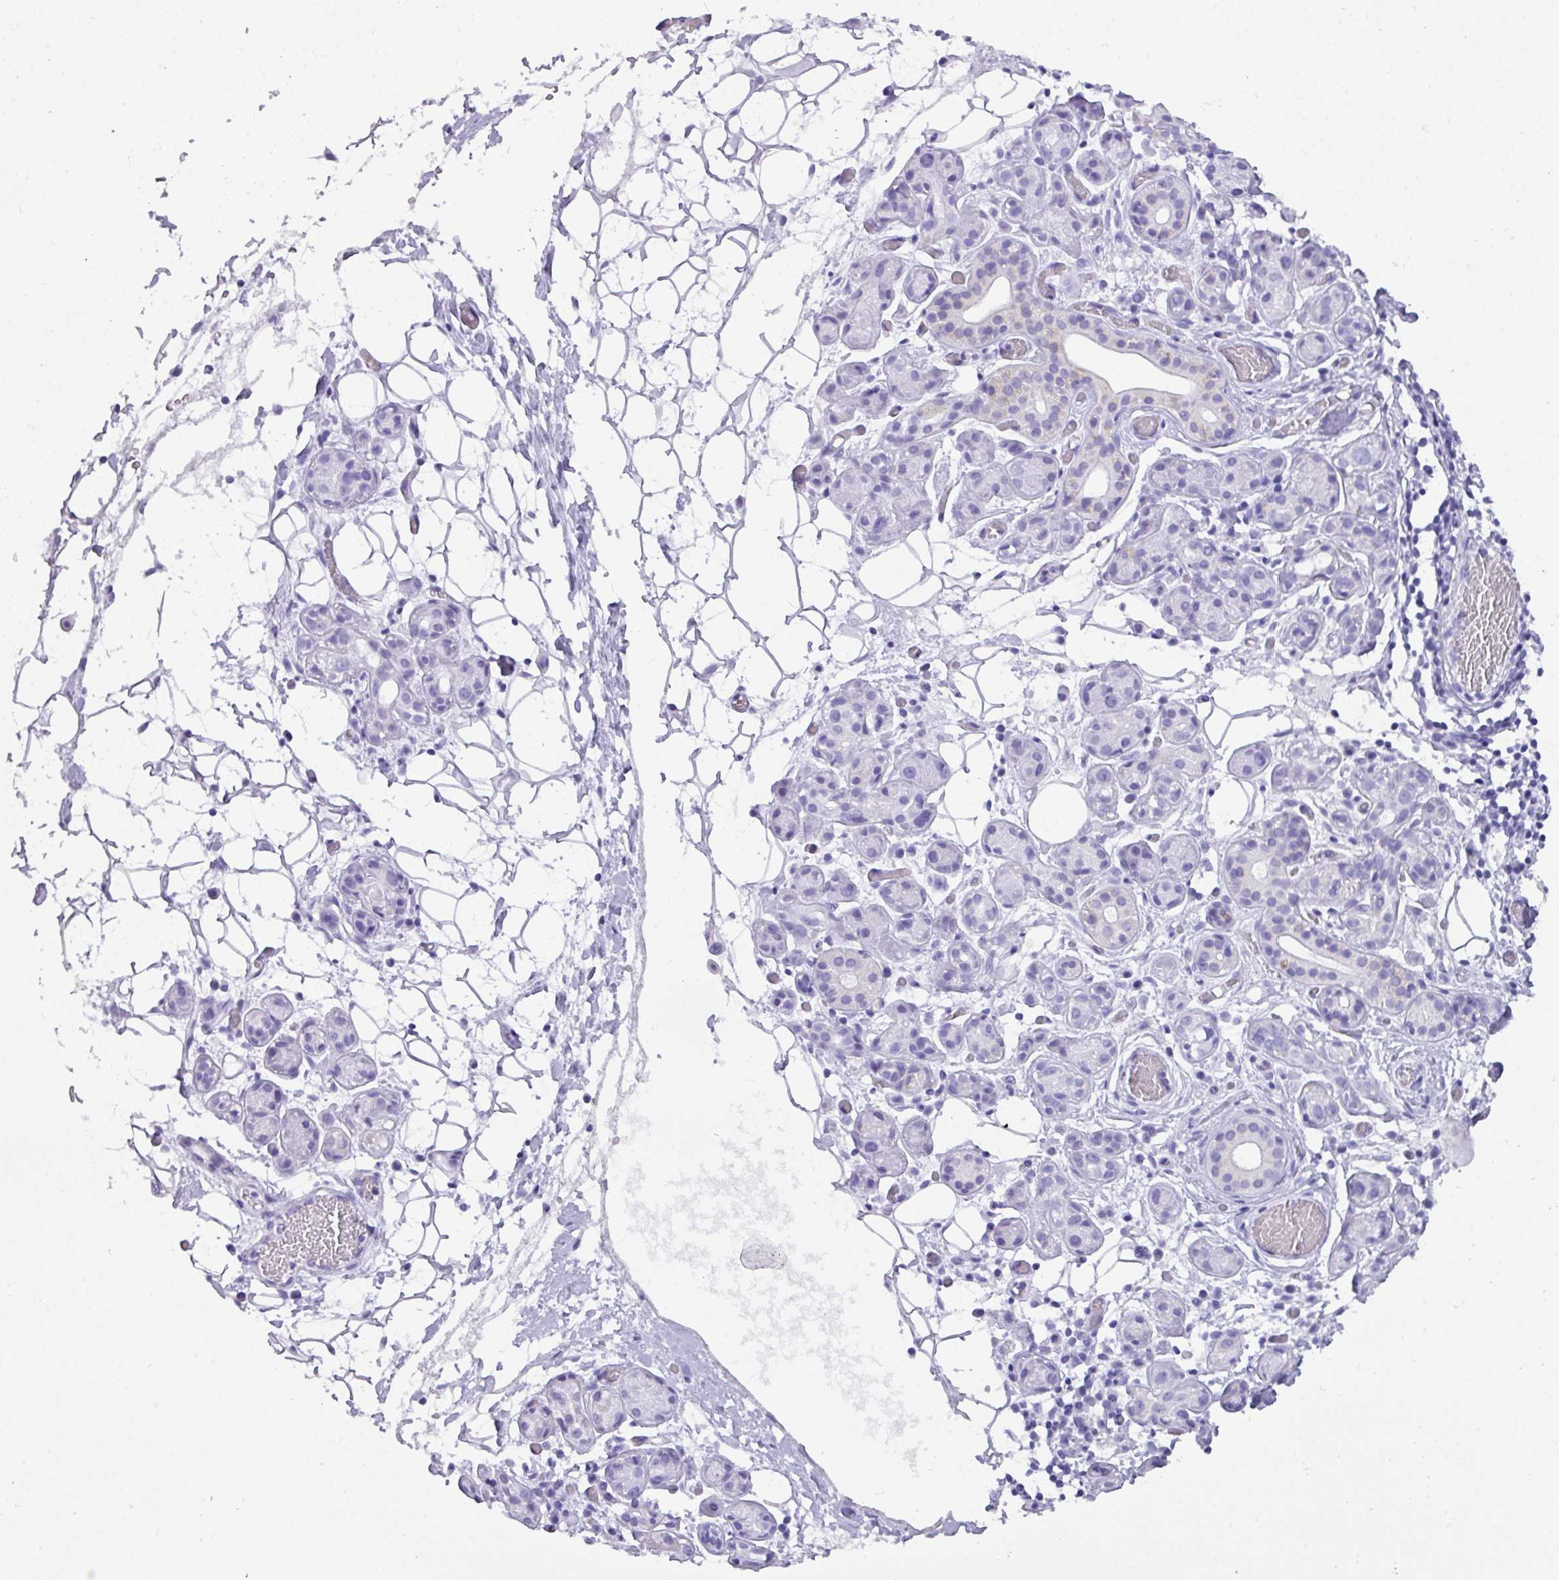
{"staining": {"intensity": "negative", "quantity": "none", "location": "none"}, "tissue": "salivary gland", "cell_type": "Glandular cells", "image_type": "normal", "snomed": [{"axis": "morphology", "description": "Normal tissue, NOS"}, {"axis": "topography", "description": "Salivary gland"}], "caption": "This is an immunohistochemistry (IHC) histopathology image of normal salivary gland. There is no staining in glandular cells.", "gene": "NCCRP1", "patient": {"sex": "male", "age": 82}}